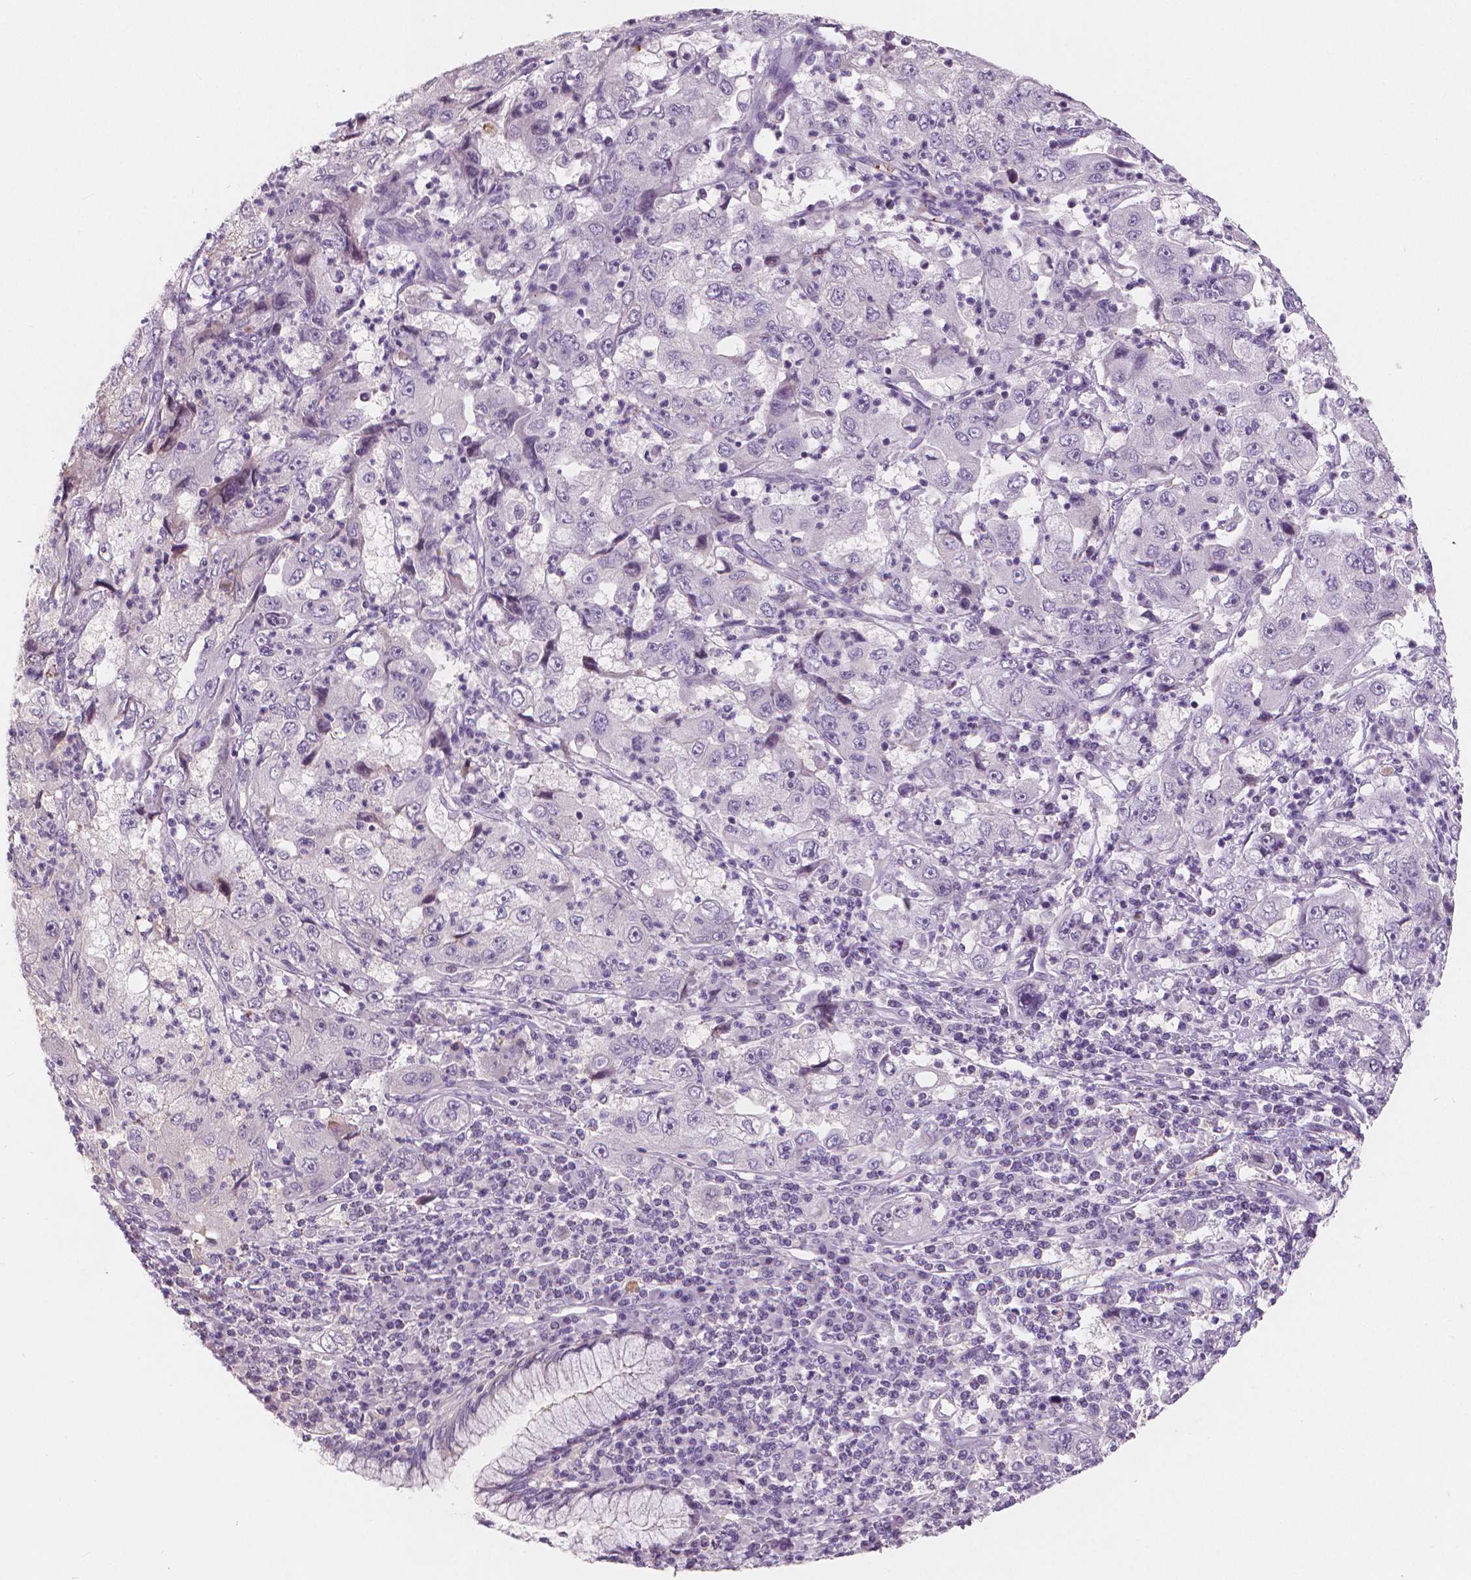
{"staining": {"intensity": "negative", "quantity": "none", "location": "none"}, "tissue": "cervical cancer", "cell_type": "Tumor cells", "image_type": "cancer", "snomed": [{"axis": "morphology", "description": "Squamous cell carcinoma, NOS"}, {"axis": "topography", "description": "Cervix"}], "caption": "Tumor cells show no significant protein positivity in cervical cancer (squamous cell carcinoma).", "gene": "APOA4", "patient": {"sex": "female", "age": 36}}